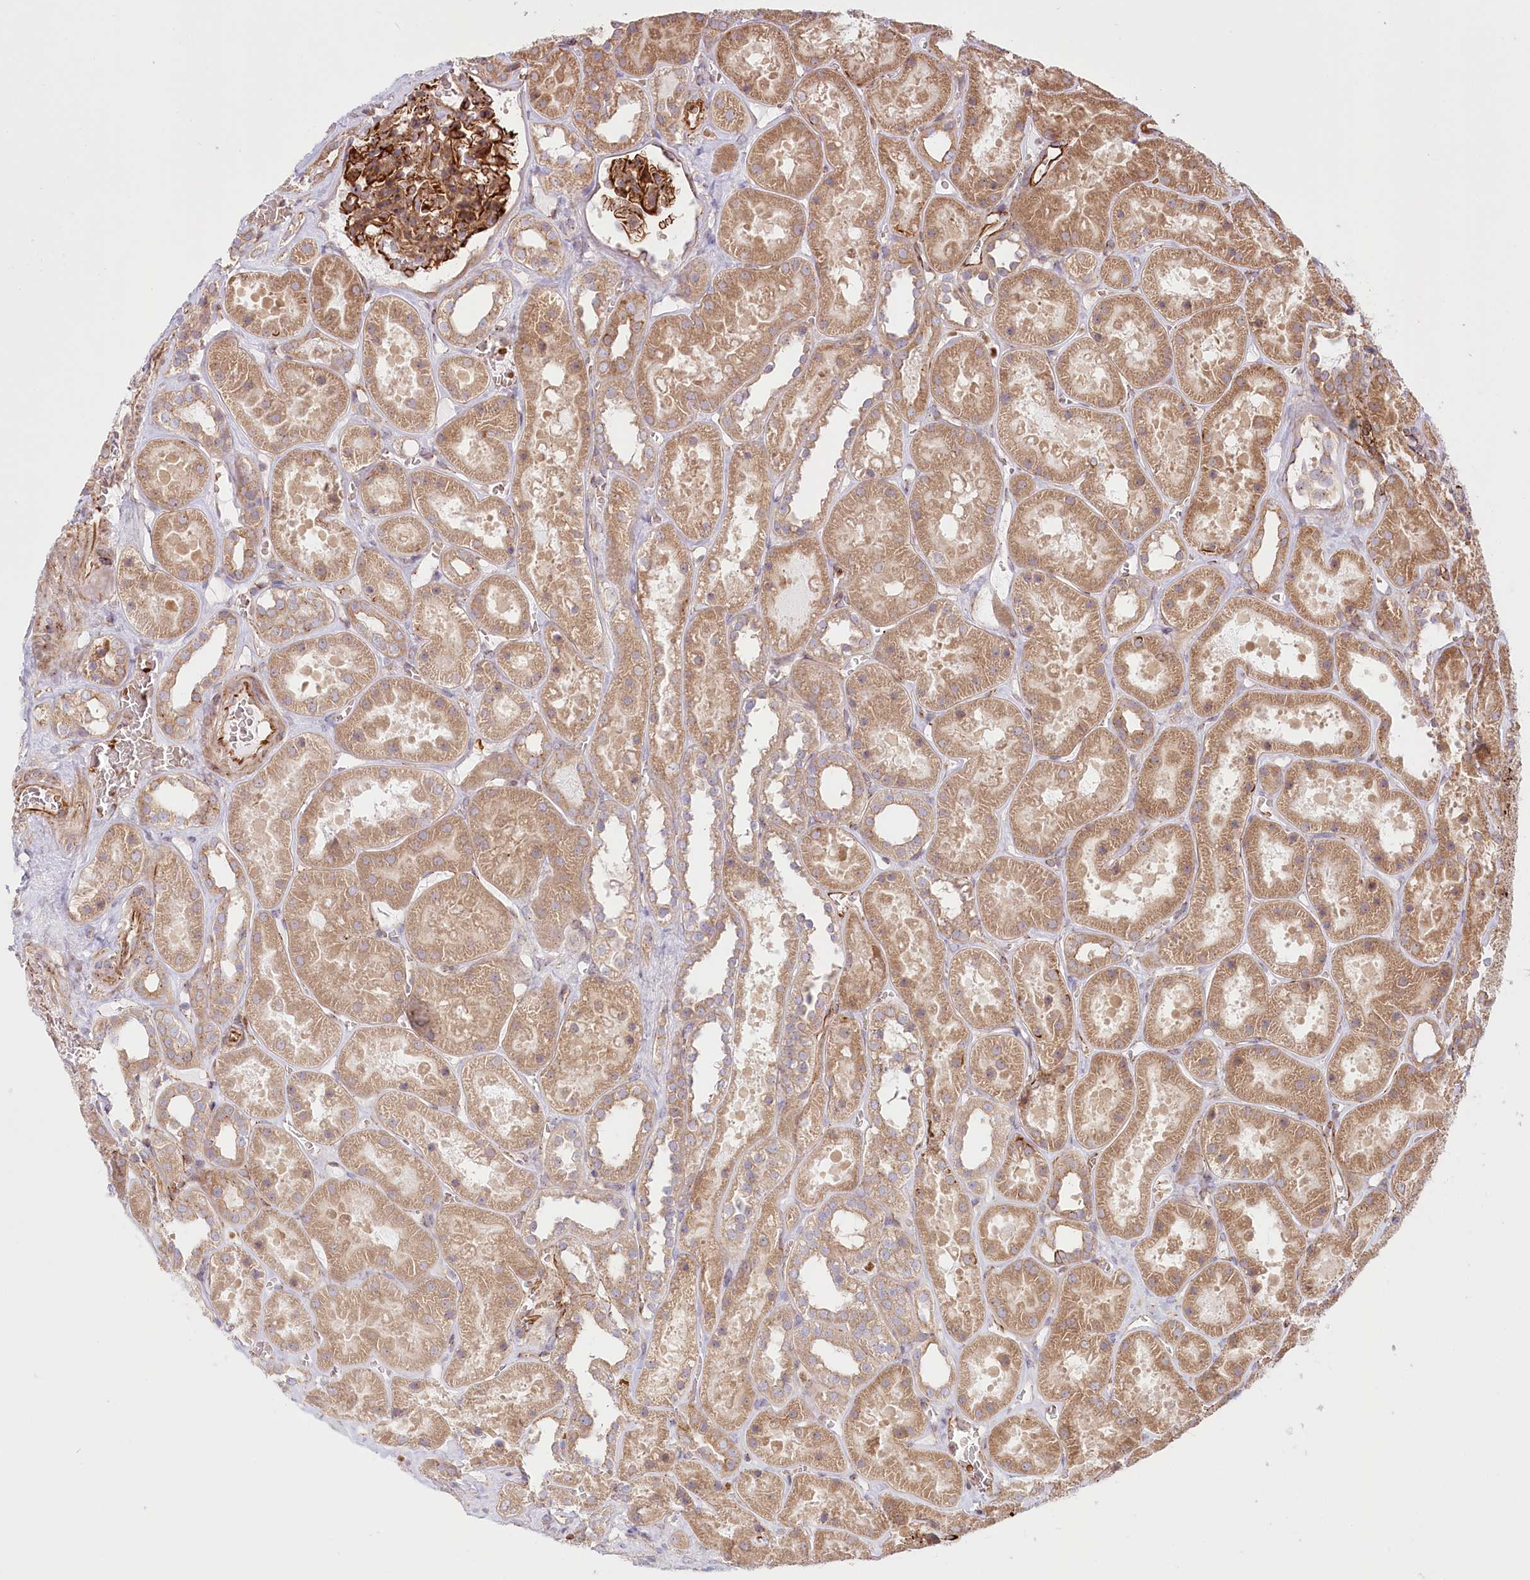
{"staining": {"intensity": "strong", "quantity": ">75%", "location": "cytoplasmic/membranous"}, "tissue": "kidney", "cell_type": "Cells in glomeruli", "image_type": "normal", "snomed": [{"axis": "morphology", "description": "Normal tissue, NOS"}, {"axis": "topography", "description": "Kidney"}], "caption": "Immunohistochemical staining of unremarkable human kidney displays high levels of strong cytoplasmic/membranous positivity in approximately >75% of cells in glomeruli. (IHC, brightfield microscopy, high magnification).", "gene": "COMMD3", "patient": {"sex": "female", "age": 41}}